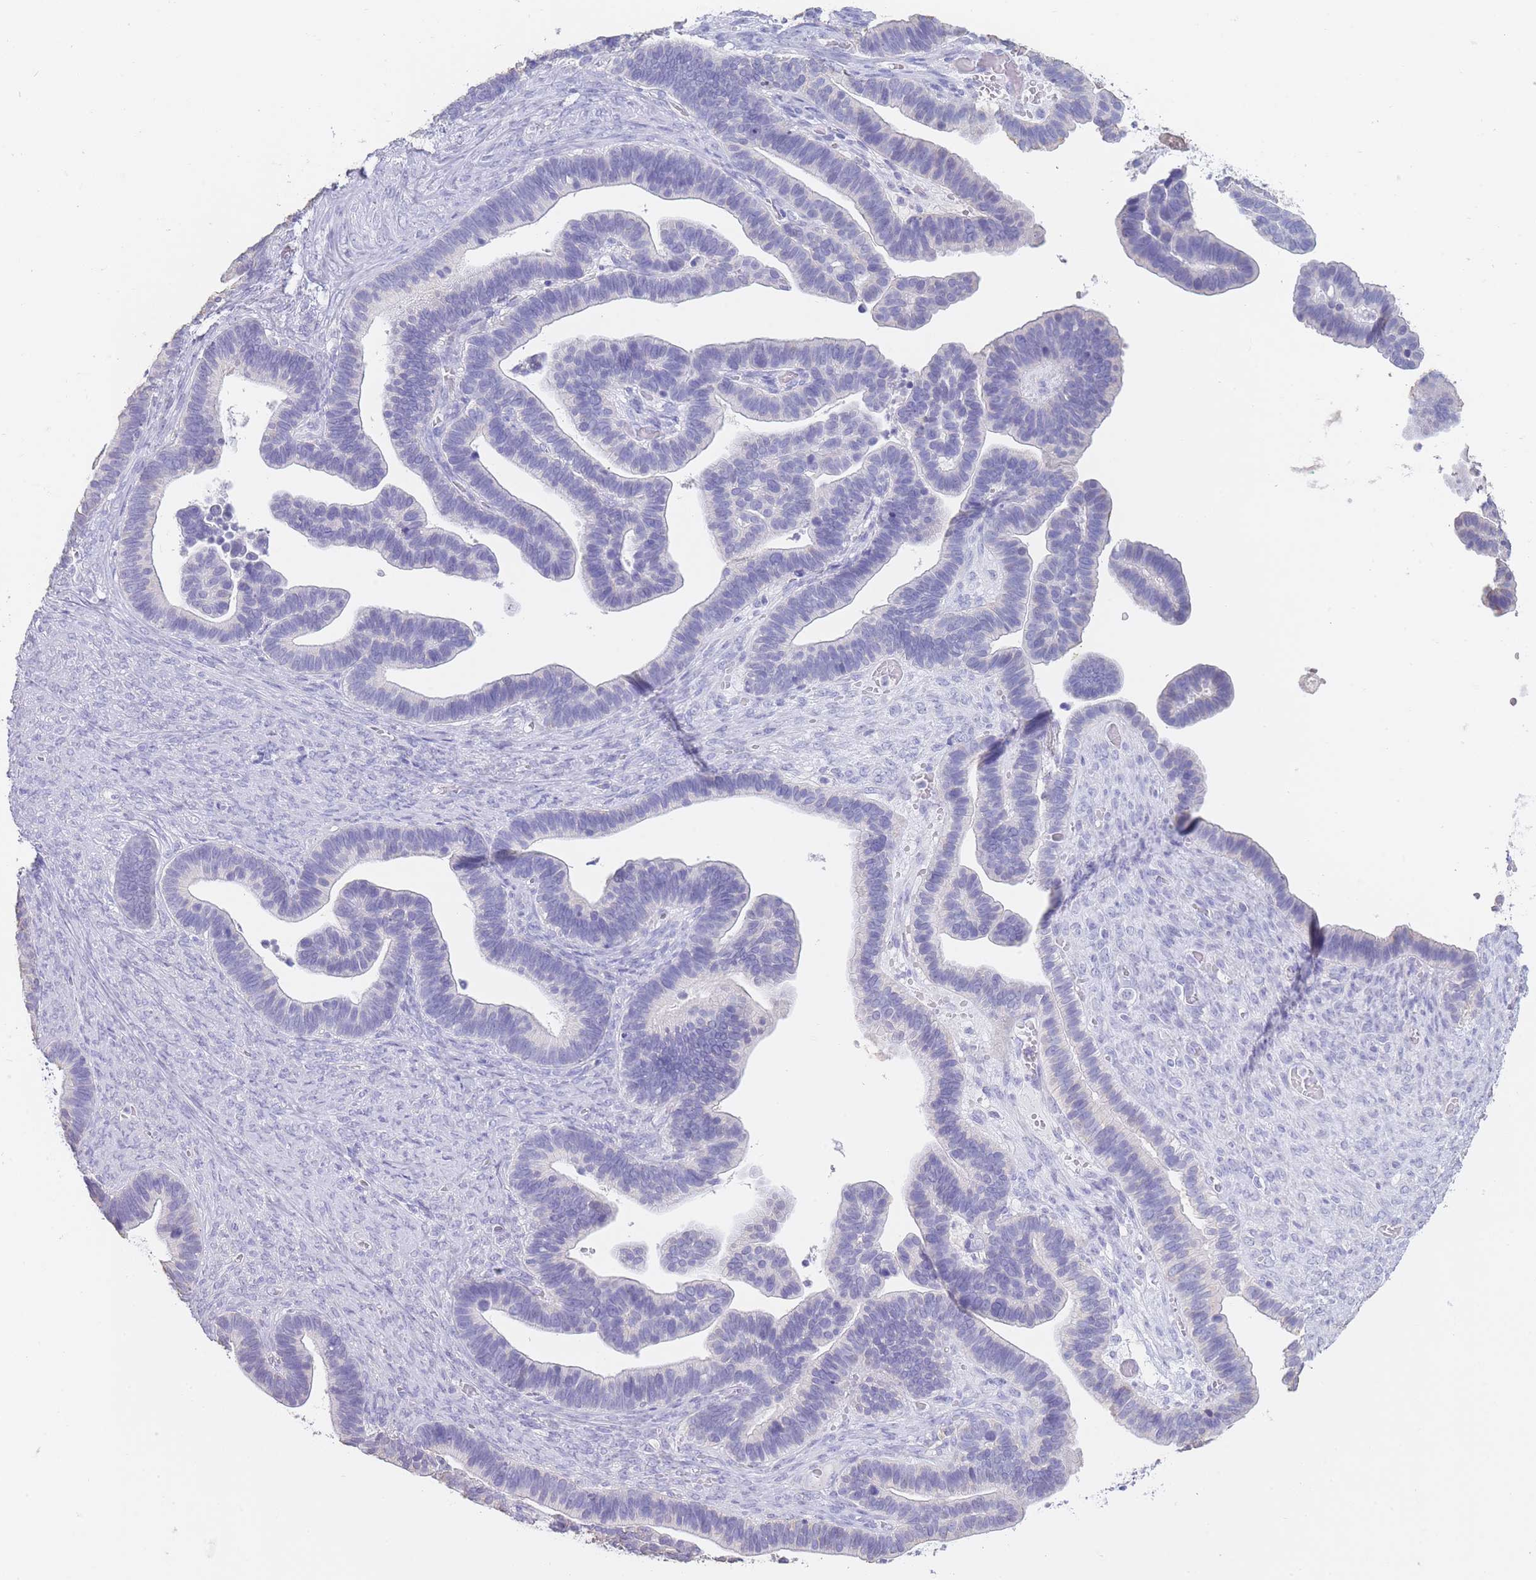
{"staining": {"intensity": "negative", "quantity": "none", "location": "none"}, "tissue": "ovarian cancer", "cell_type": "Tumor cells", "image_type": "cancer", "snomed": [{"axis": "morphology", "description": "Cystadenocarcinoma, serous, NOS"}, {"axis": "topography", "description": "Ovary"}], "caption": "High power microscopy histopathology image of an IHC micrograph of serous cystadenocarcinoma (ovarian), revealing no significant expression in tumor cells. Nuclei are stained in blue.", "gene": "CD37", "patient": {"sex": "female", "age": 56}}